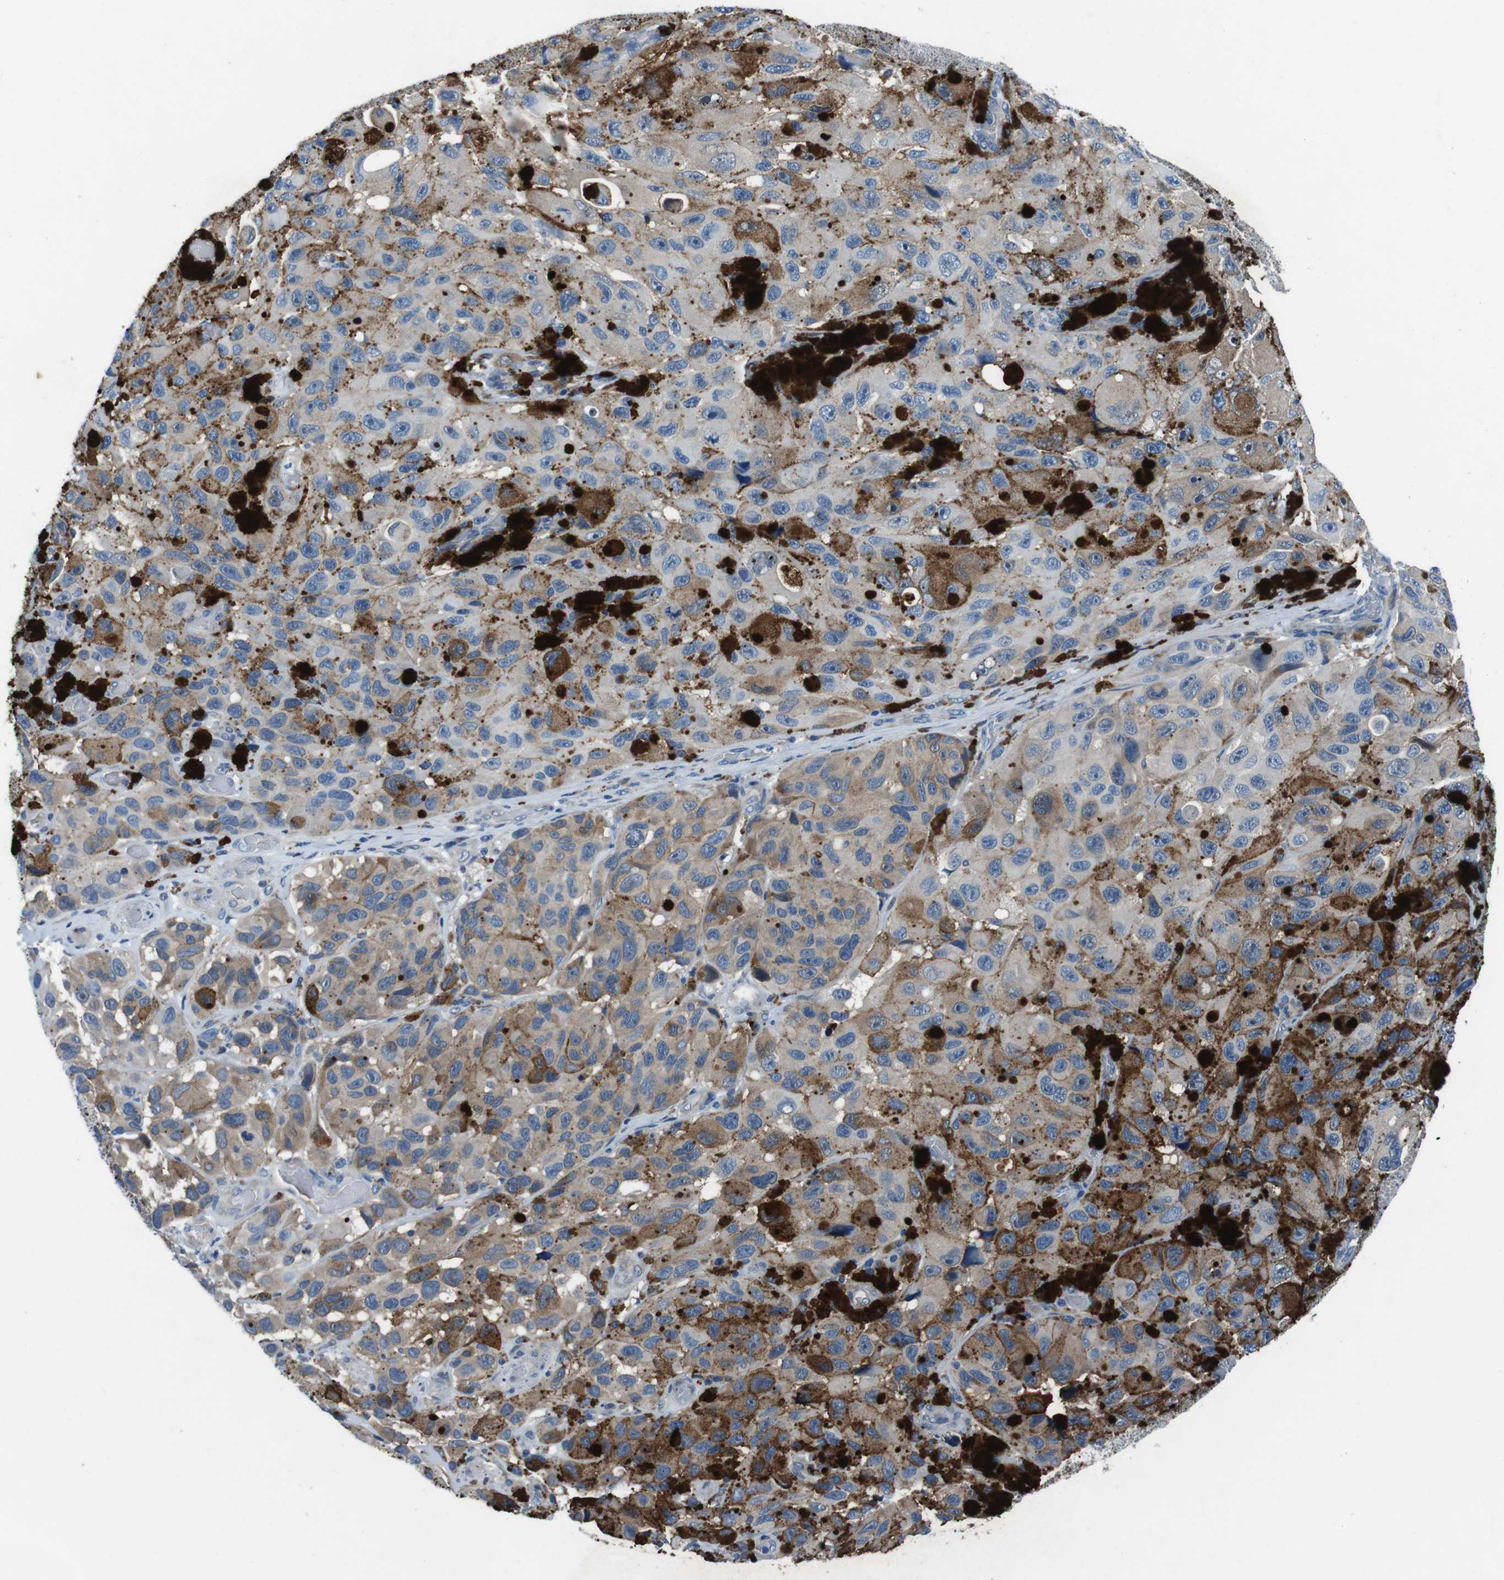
{"staining": {"intensity": "weak", "quantity": "25%-75%", "location": "cytoplasmic/membranous"}, "tissue": "melanoma", "cell_type": "Tumor cells", "image_type": "cancer", "snomed": [{"axis": "morphology", "description": "Malignant melanoma, NOS"}, {"axis": "topography", "description": "Skin"}], "caption": "Protein expression analysis of melanoma displays weak cytoplasmic/membranous staining in approximately 25%-75% of tumor cells.", "gene": "TULP3", "patient": {"sex": "female", "age": 73}}